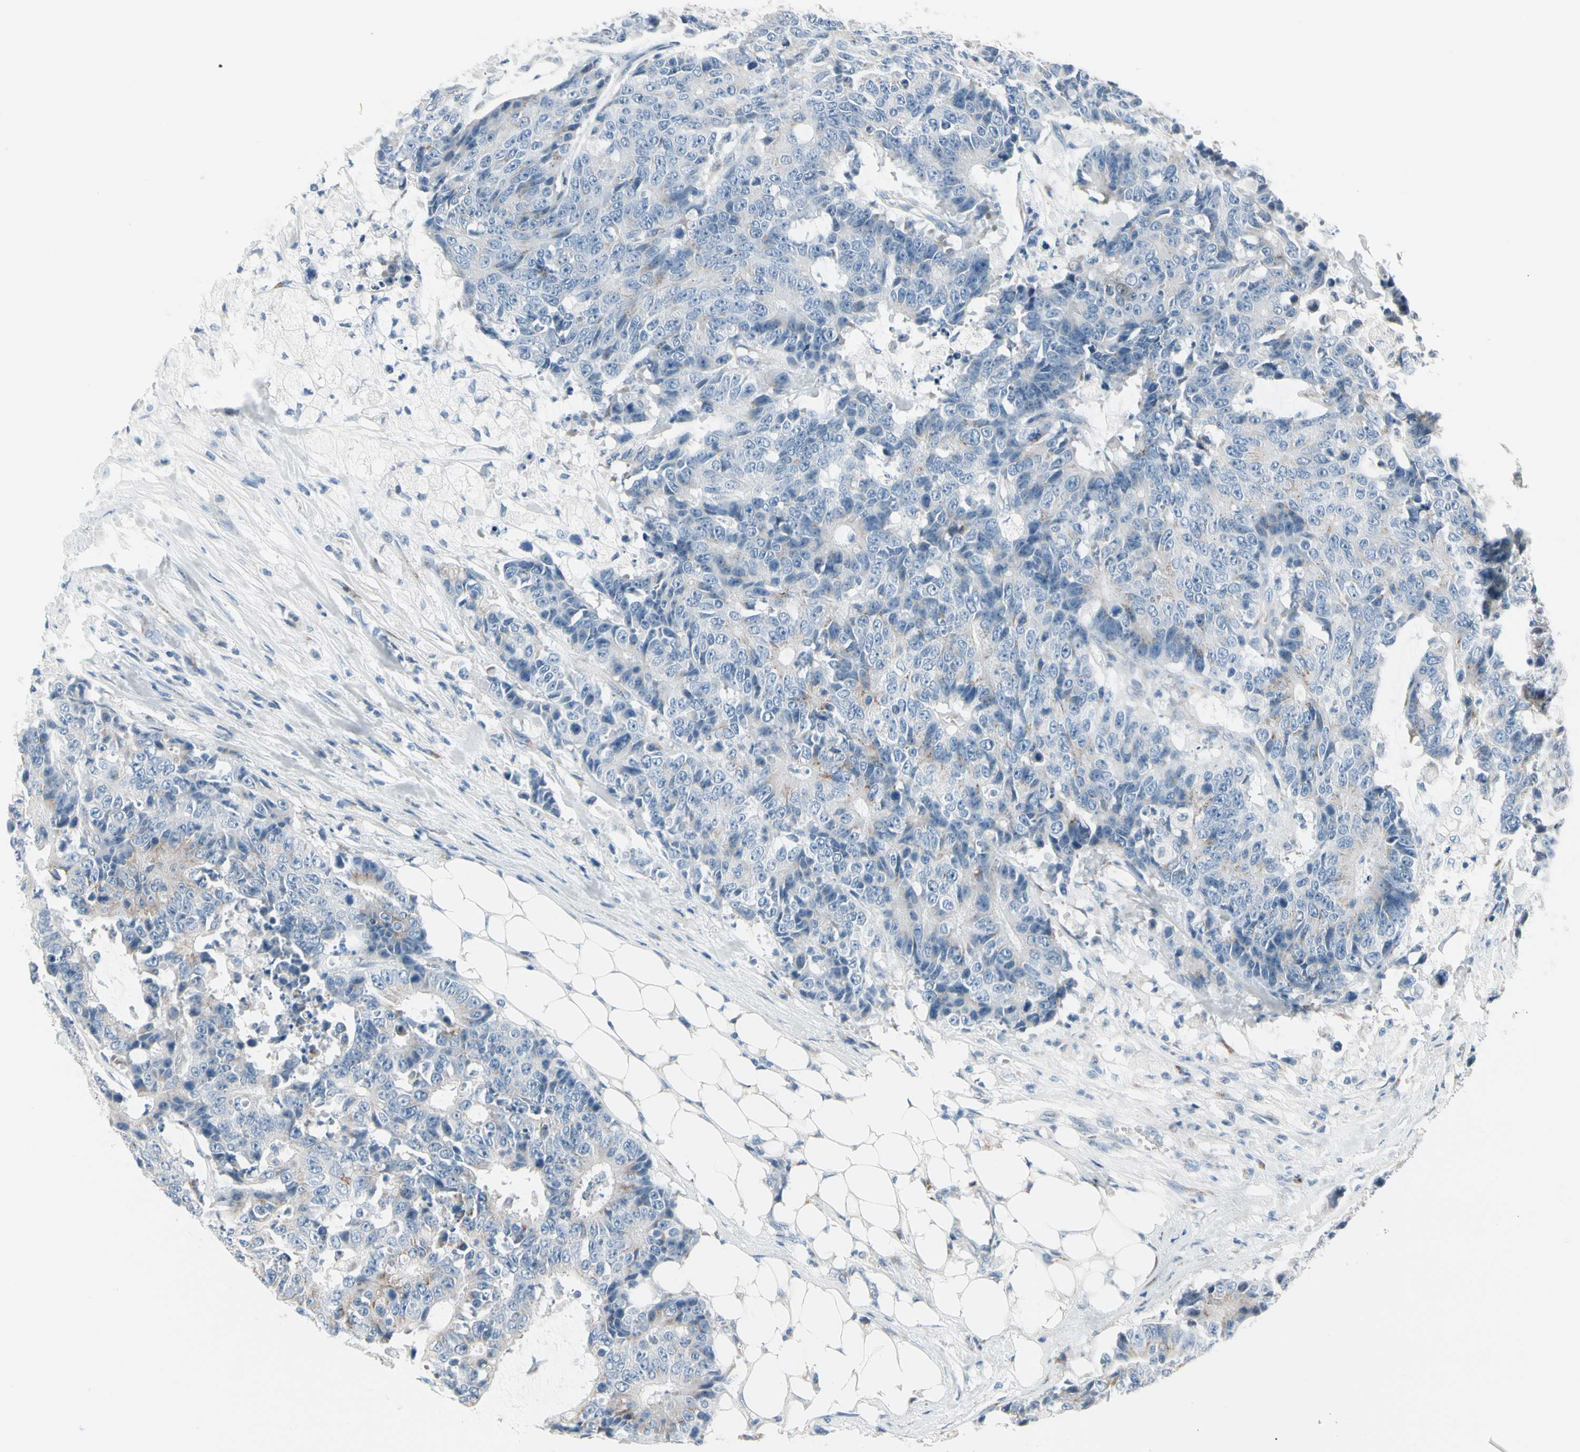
{"staining": {"intensity": "weak", "quantity": "<25%", "location": "cytoplasmic/membranous"}, "tissue": "colorectal cancer", "cell_type": "Tumor cells", "image_type": "cancer", "snomed": [{"axis": "morphology", "description": "Adenocarcinoma, NOS"}, {"axis": "topography", "description": "Colon"}], "caption": "There is no significant expression in tumor cells of adenocarcinoma (colorectal).", "gene": "PGR", "patient": {"sex": "female", "age": 86}}